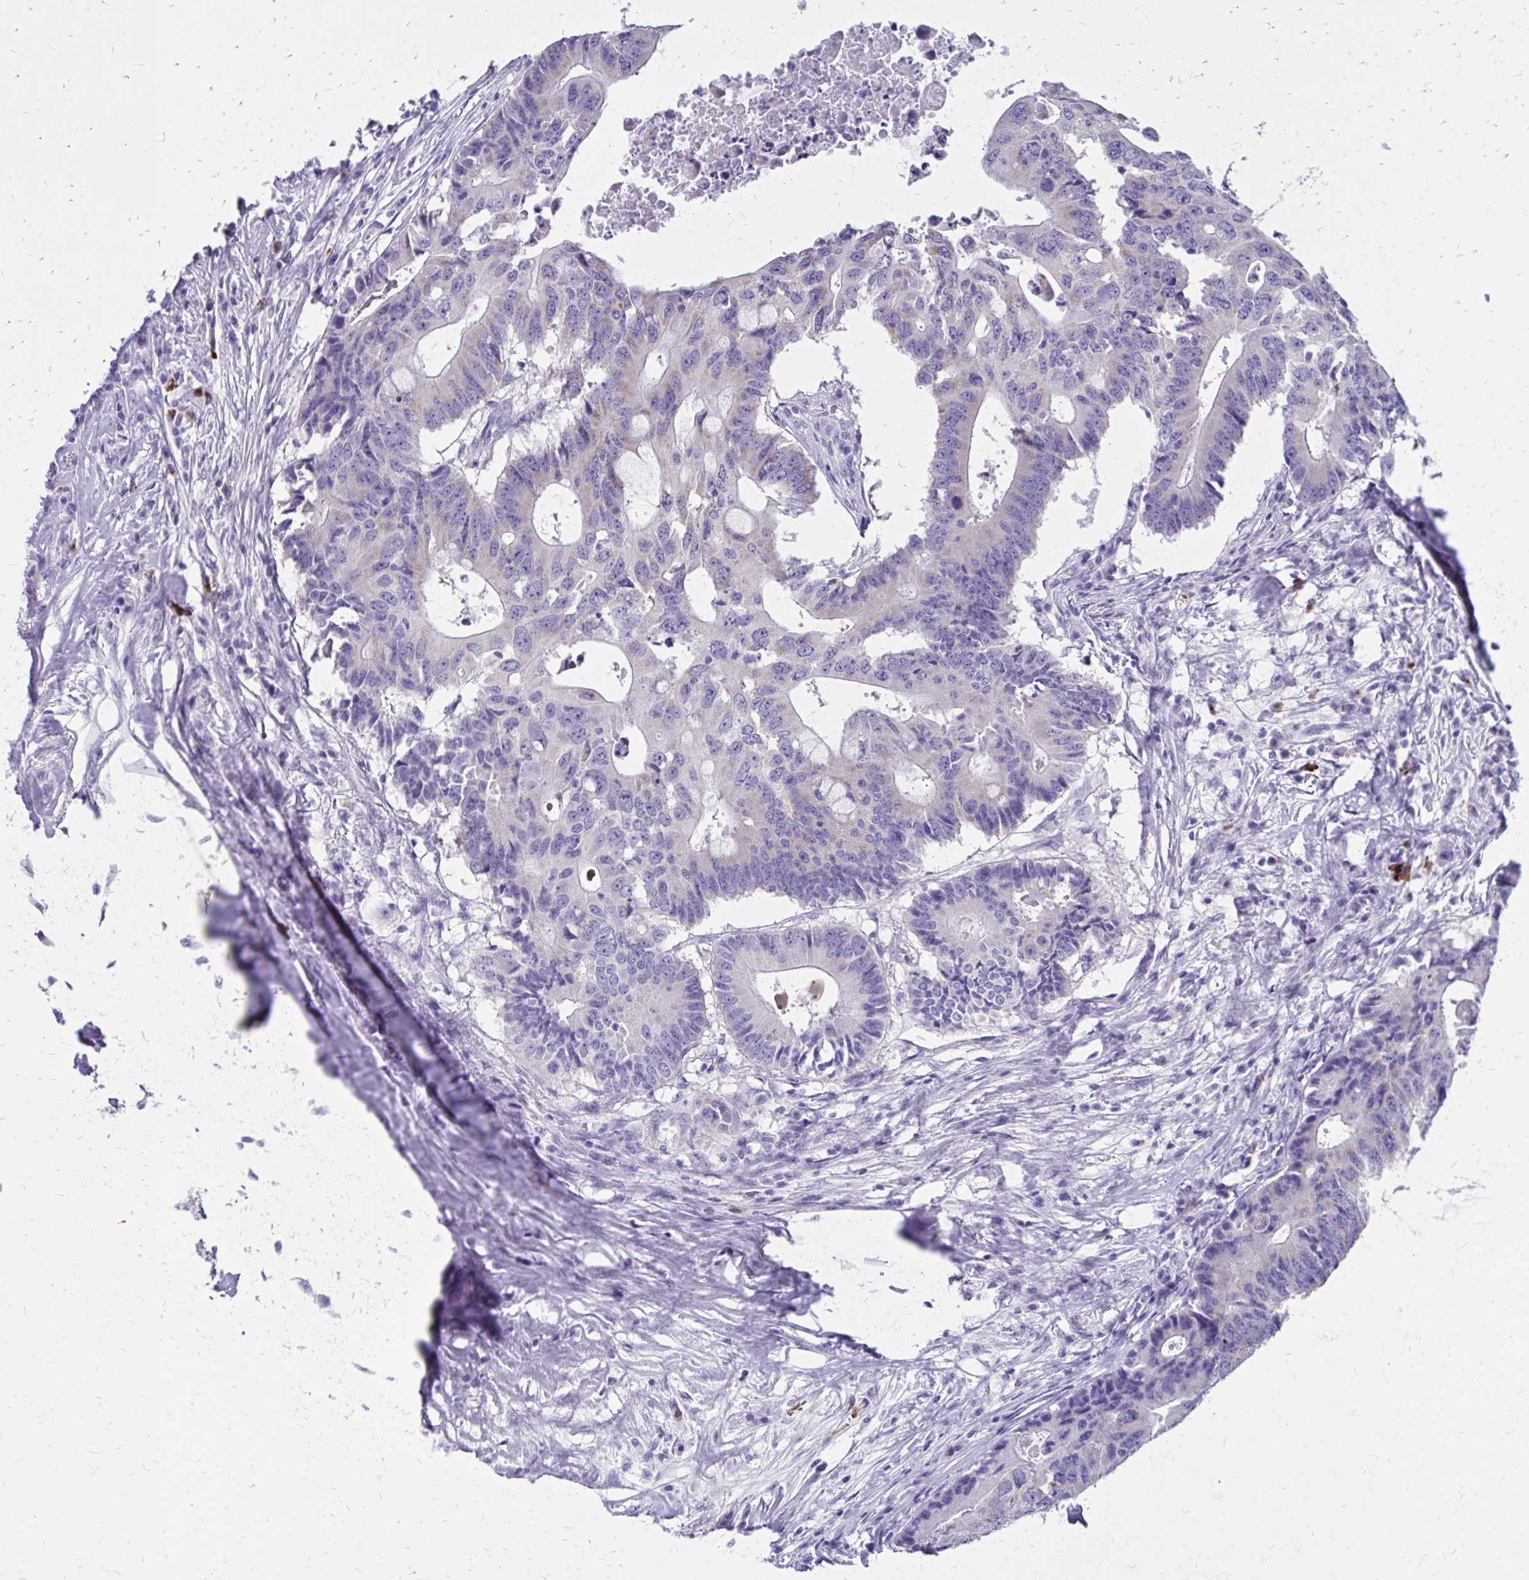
{"staining": {"intensity": "negative", "quantity": "none", "location": "none"}, "tissue": "colorectal cancer", "cell_type": "Tumor cells", "image_type": "cancer", "snomed": [{"axis": "morphology", "description": "Adenocarcinoma, NOS"}, {"axis": "topography", "description": "Colon"}], "caption": "This is an immunohistochemistry image of colorectal adenocarcinoma. There is no staining in tumor cells.", "gene": "SATL1", "patient": {"sex": "male", "age": 71}}